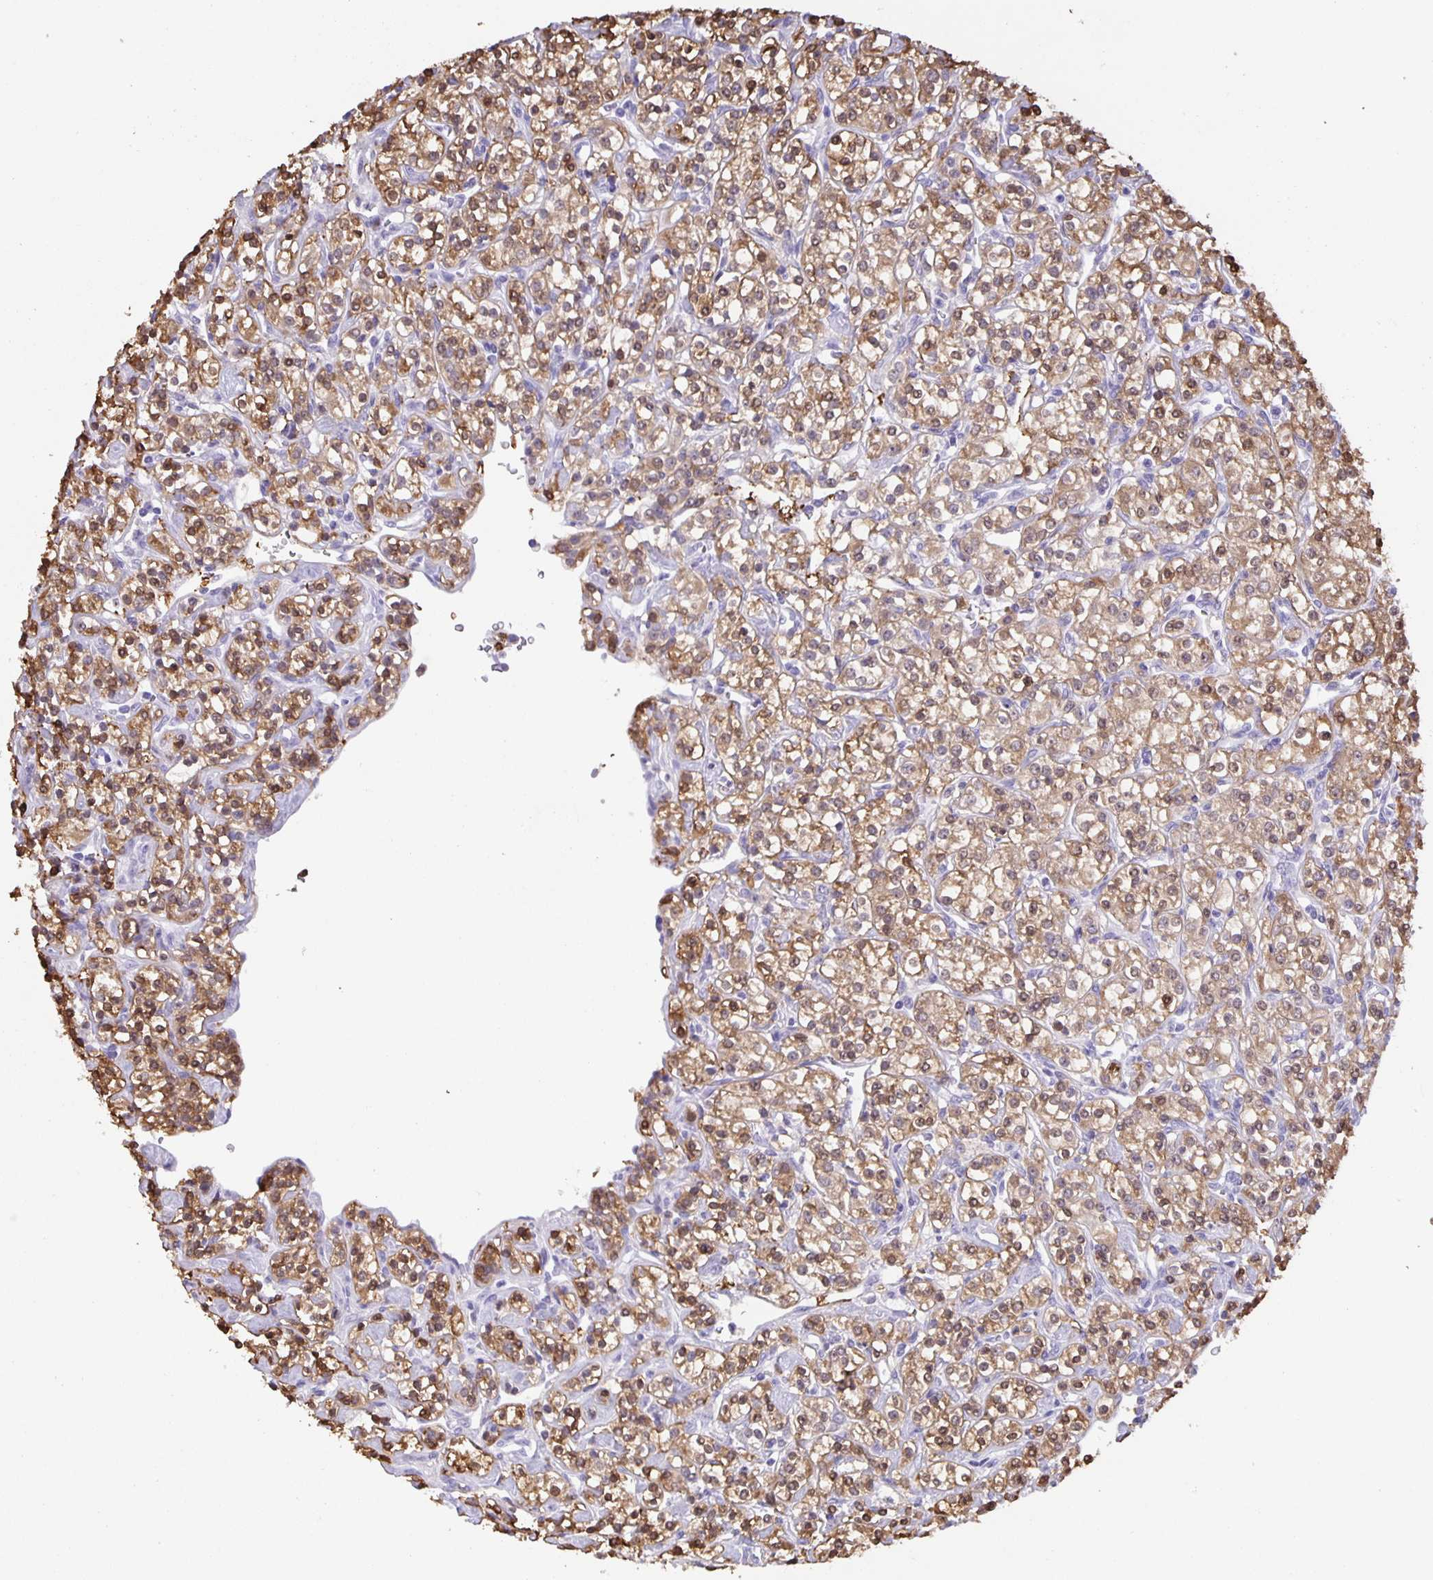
{"staining": {"intensity": "moderate", "quantity": ">75%", "location": "cytoplasmic/membranous,nuclear"}, "tissue": "renal cancer", "cell_type": "Tumor cells", "image_type": "cancer", "snomed": [{"axis": "morphology", "description": "Adenocarcinoma, NOS"}, {"axis": "topography", "description": "Kidney"}], "caption": "A medium amount of moderate cytoplasmic/membranous and nuclear expression is seen in about >75% of tumor cells in renal cancer tissue. (brown staining indicates protein expression, while blue staining denotes nuclei).", "gene": "MARCHF6", "patient": {"sex": "male", "age": 77}}